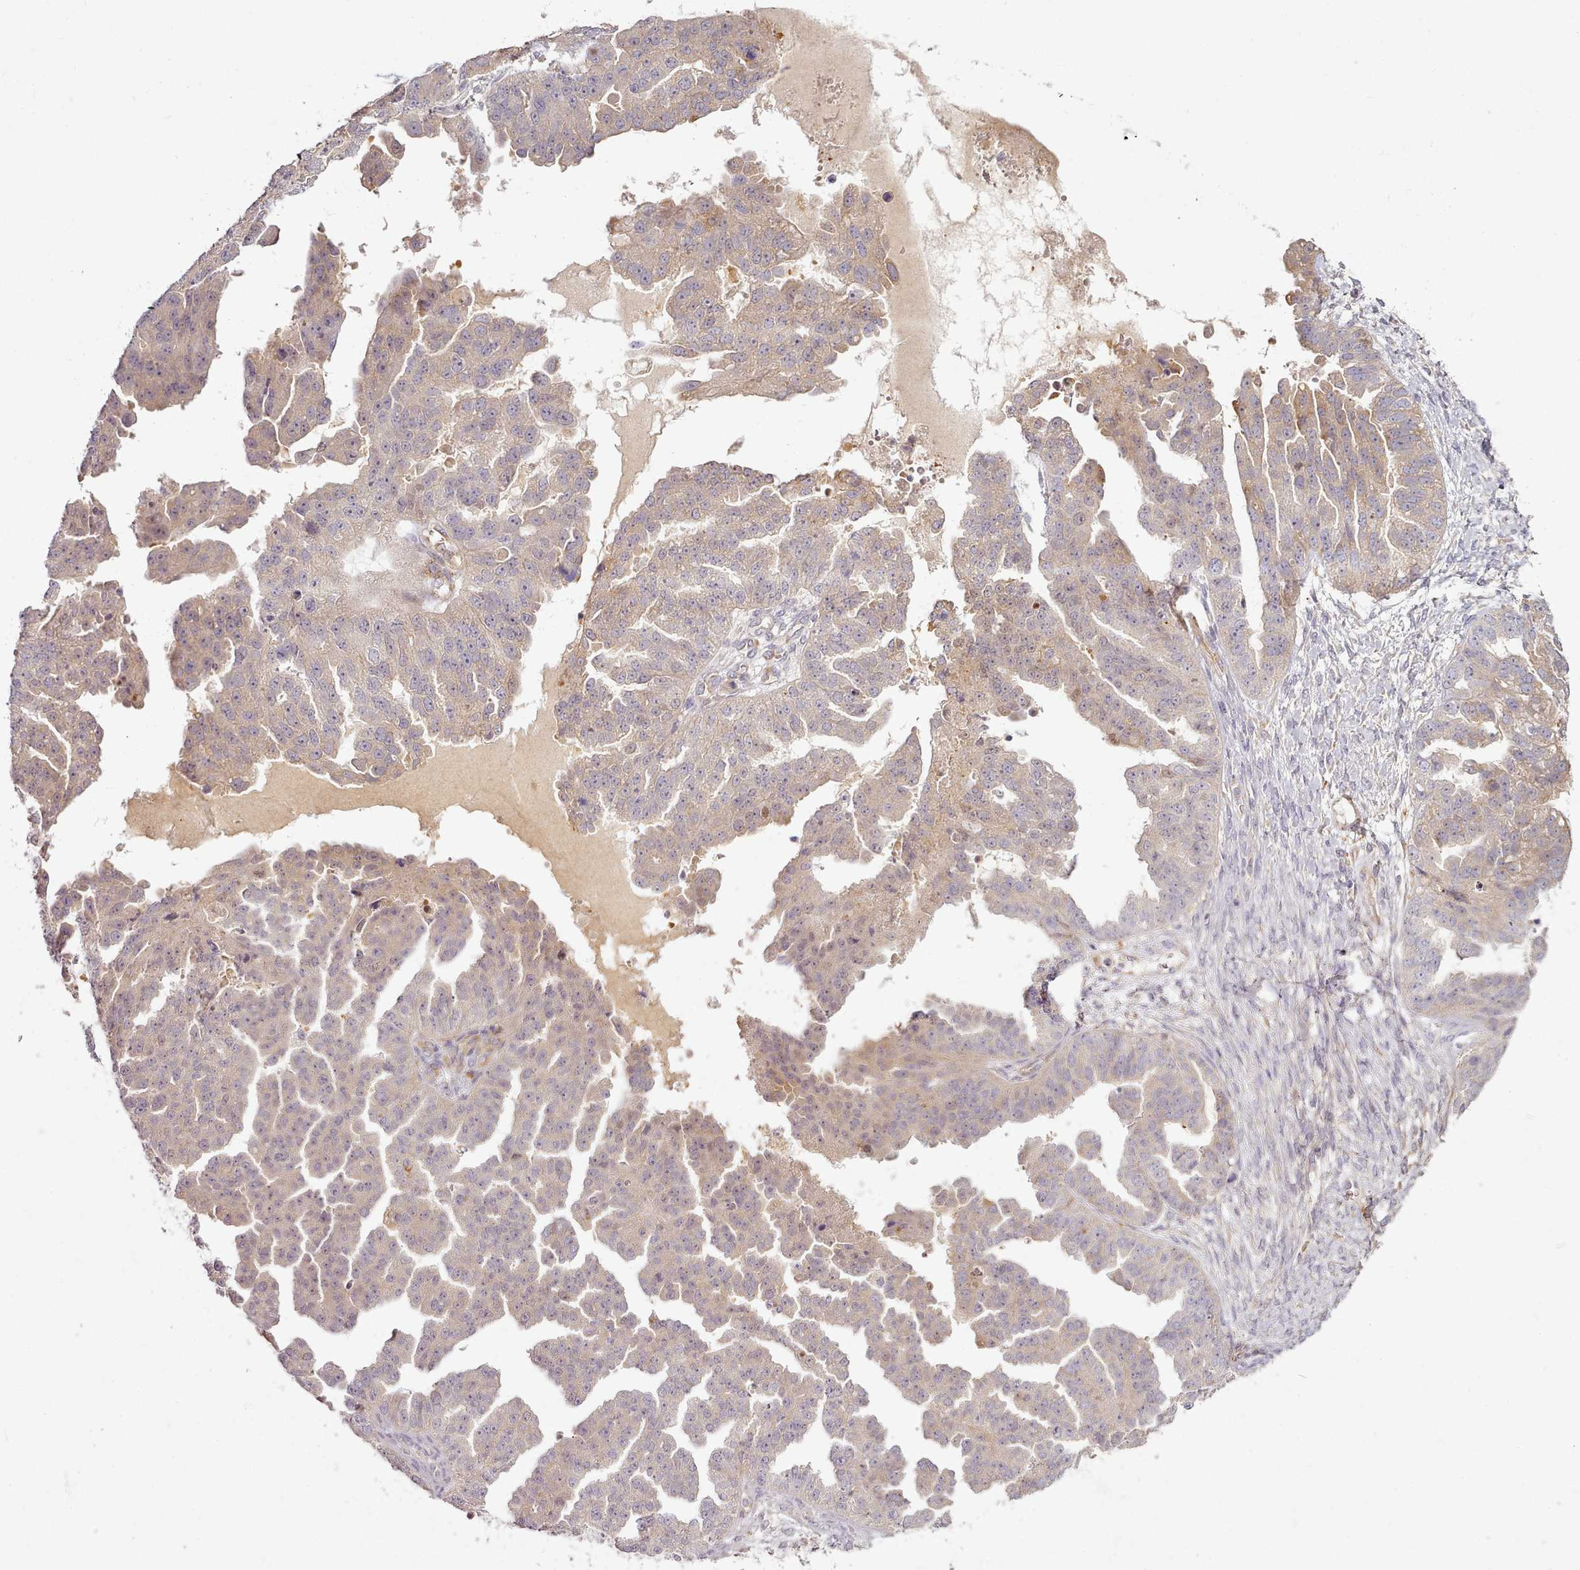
{"staining": {"intensity": "weak", "quantity": "25%-75%", "location": "cytoplasmic/membranous,nuclear"}, "tissue": "ovarian cancer", "cell_type": "Tumor cells", "image_type": "cancer", "snomed": [{"axis": "morphology", "description": "Cystadenocarcinoma, serous, NOS"}, {"axis": "topography", "description": "Ovary"}], "caption": "DAB immunohistochemical staining of ovarian cancer (serous cystadenocarcinoma) demonstrates weak cytoplasmic/membranous and nuclear protein expression in about 25%-75% of tumor cells.", "gene": "C1QTNF5", "patient": {"sex": "female", "age": 58}}